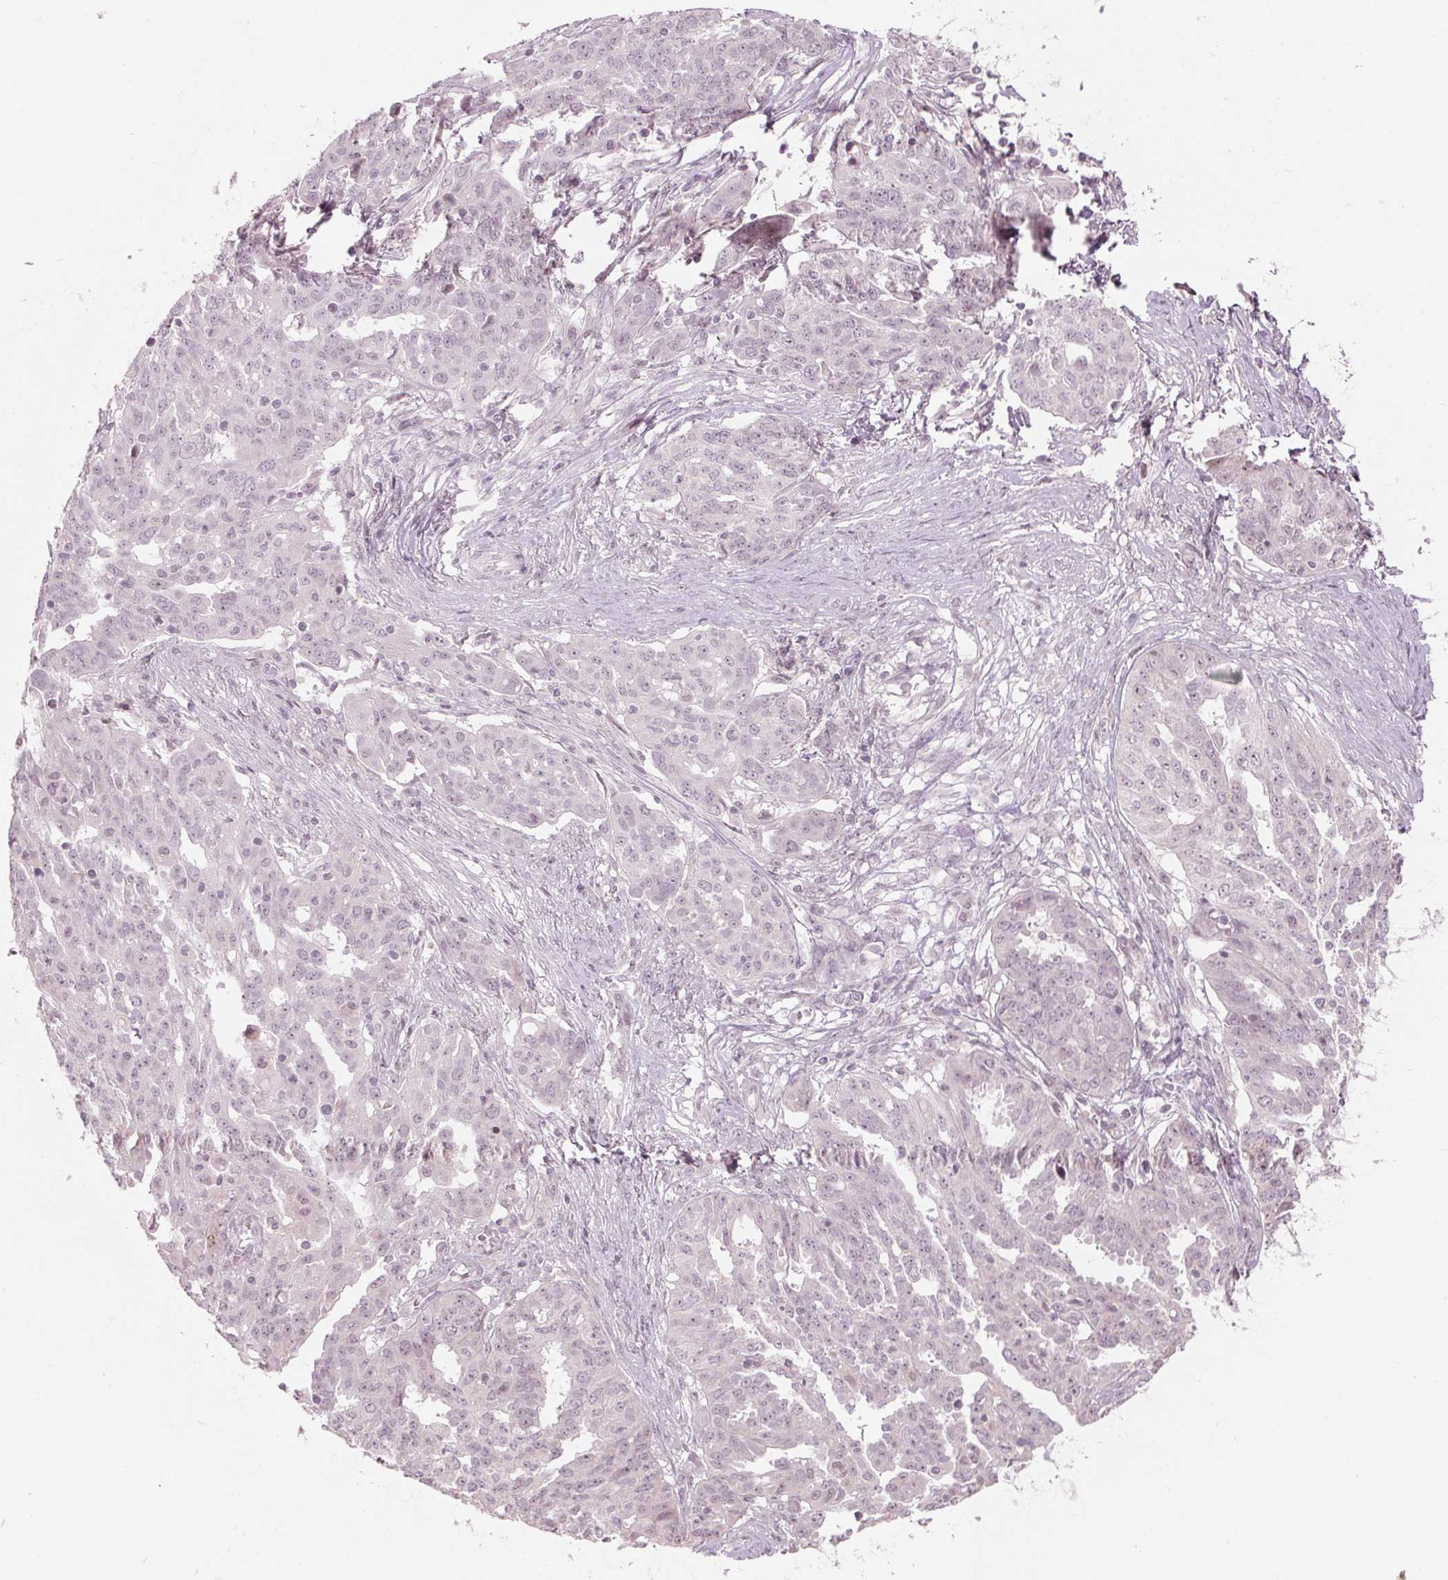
{"staining": {"intensity": "negative", "quantity": "none", "location": "none"}, "tissue": "ovarian cancer", "cell_type": "Tumor cells", "image_type": "cancer", "snomed": [{"axis": "morphology", "description": "Cystadenocarcinoma, serous, NOS"}, {"axis": "topography", "description": "Ovary"}], "caption": "An IHC micrograph of ovarian cancer is shown. There is no staining in tumor cells of ovarian cancer.", "gene": "TMED6", "patient": {"sex": "female", "age": 67}}